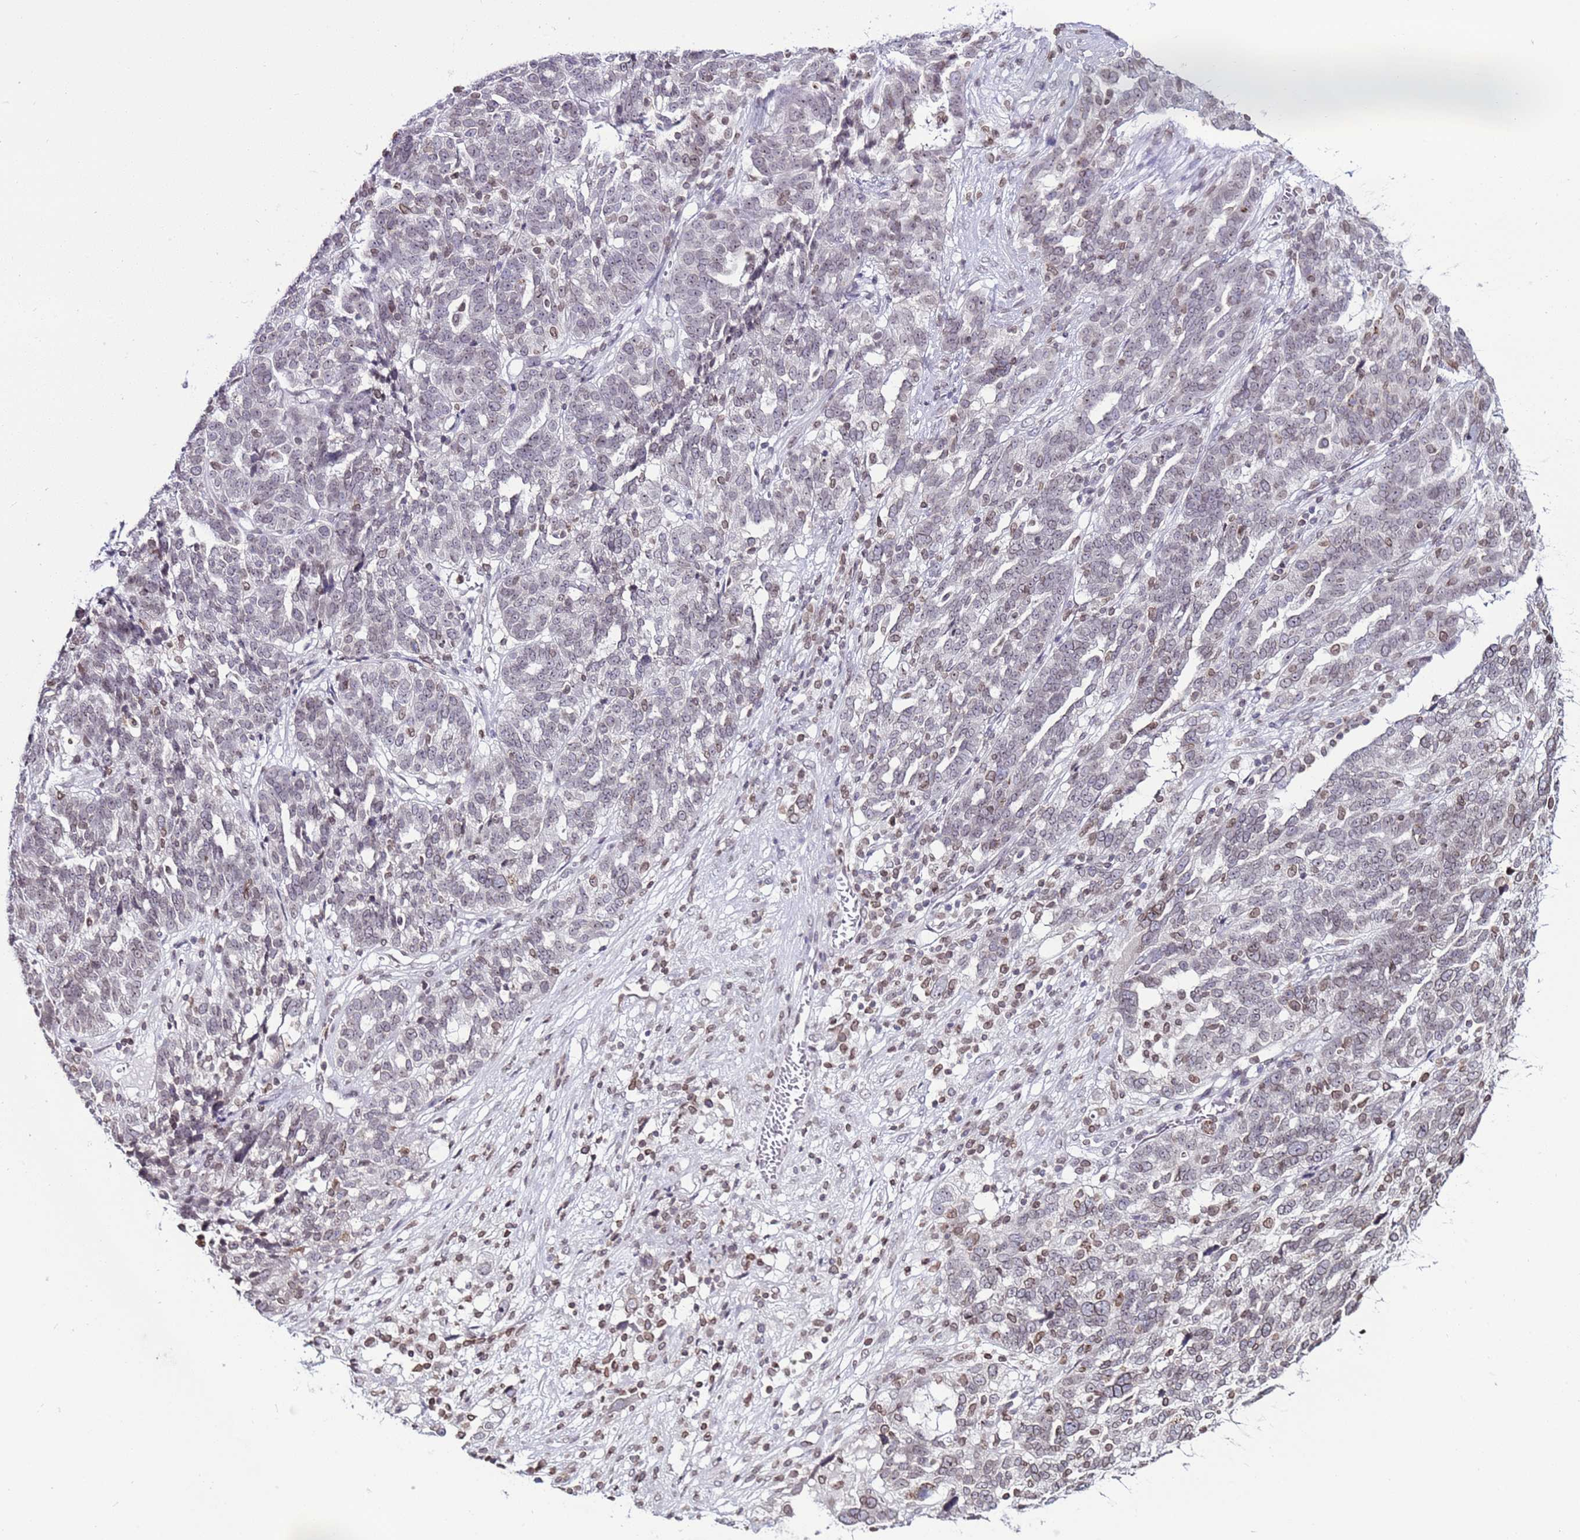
{"staining": {"intensity": "weak", "quantity": "<25%", "location": "nuclear"}, "tissue": "ovarian cancer", "cell_type": "Tumor cells", "image_type": "cancer", "snomed": [{"axis": "morphology", "description": "Cystadenocarcinoma, serous, NOS"}, {"axis": "topography", "description": "Ovary"}], "caption": "Serous cystadenocarcinoma (ovarian) stained for a protein using immunohistochemistry shows no expression tumor cells.", "gene": "DHX37", "patient": {"sex": "female", "age": 59}}